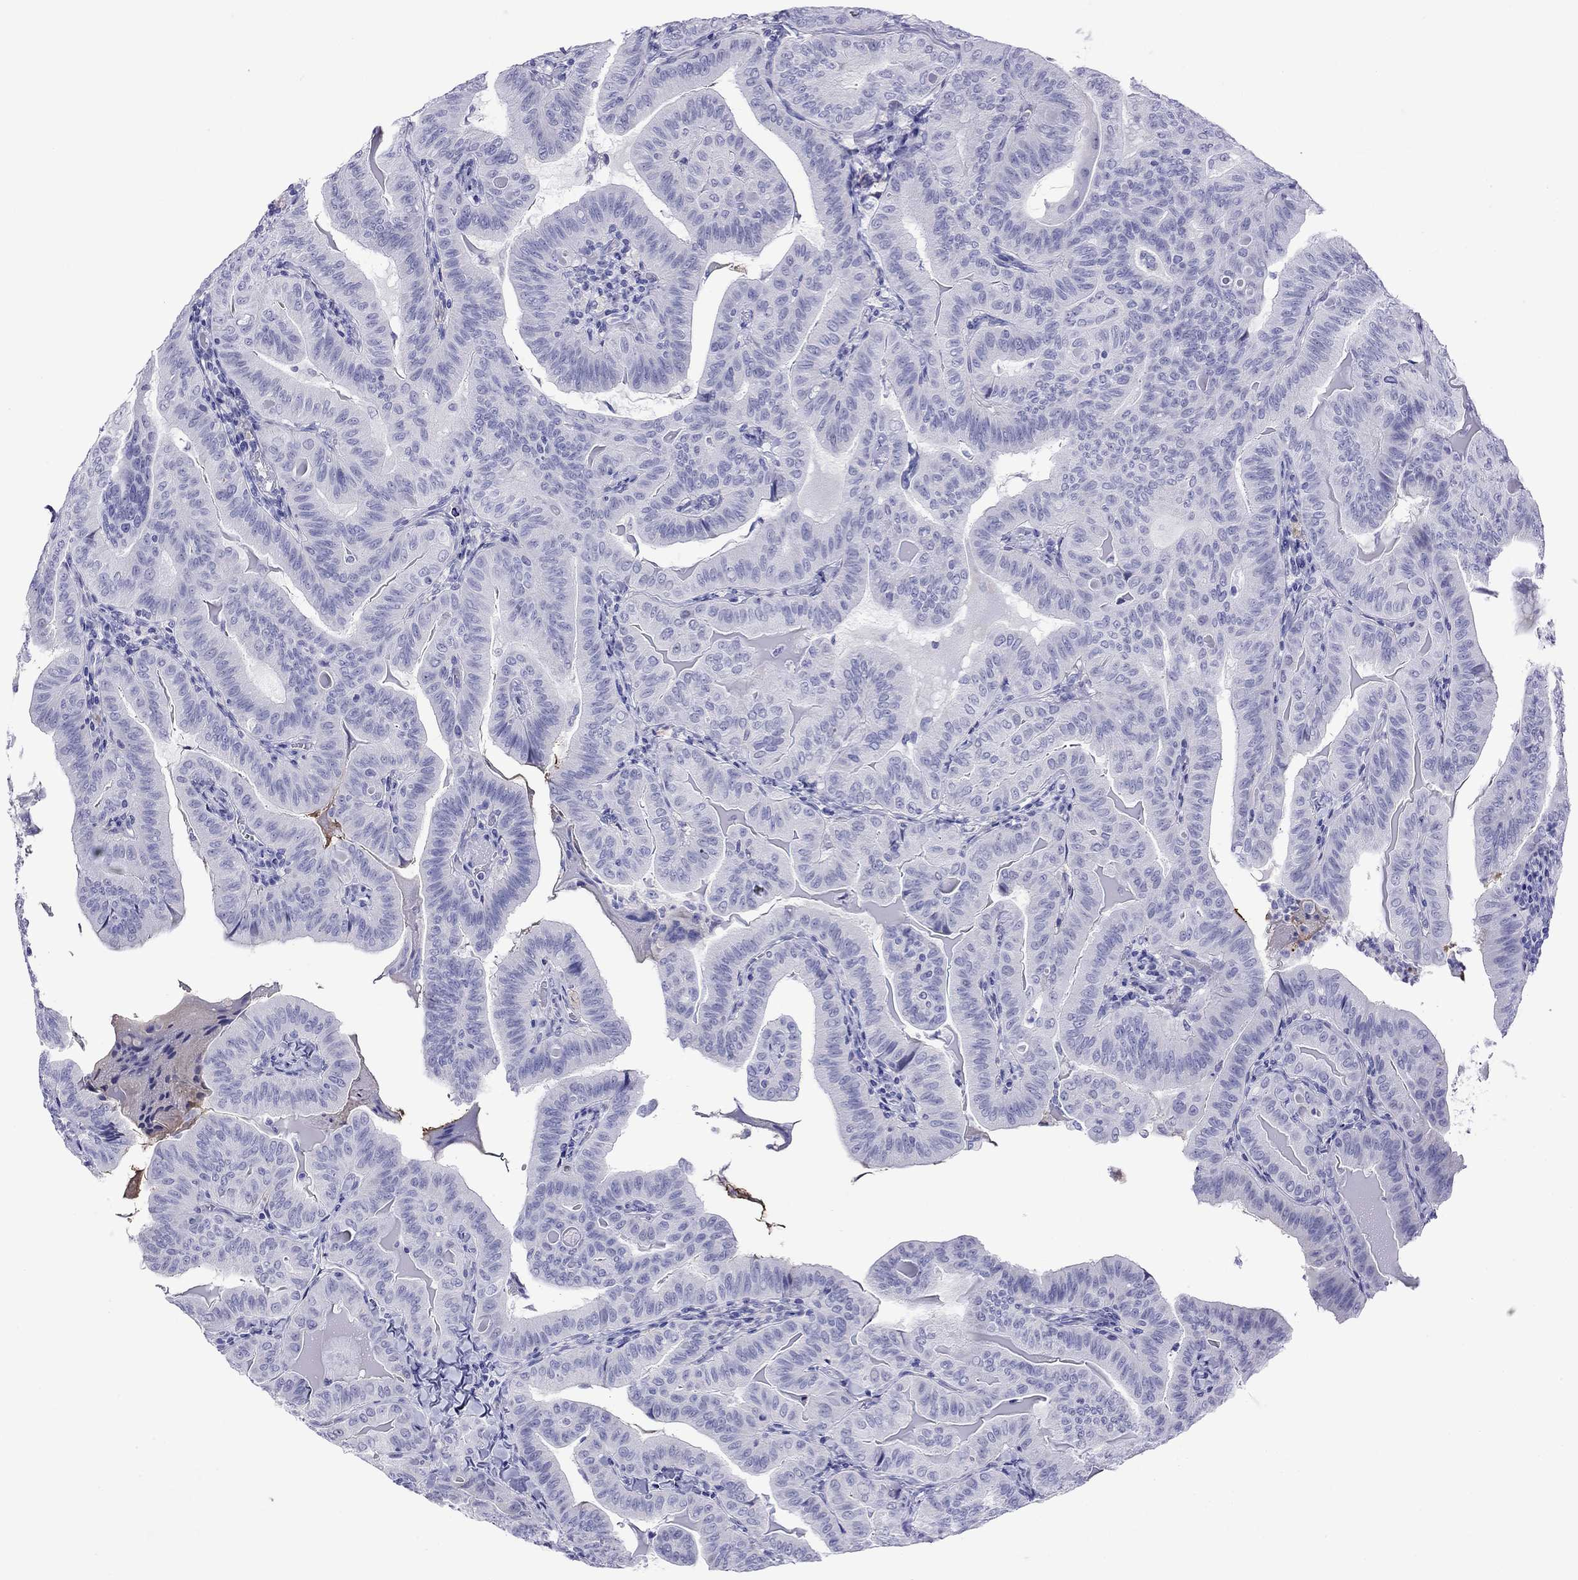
{"staining": {"intensity": "negative", "quantity": "none", "location": "none"}, "tissue": "thyroid cancer", "cell_type": "Tumor cells", "image_type": "cancer", "snomed": [{"axis": "morphology", "description": "Papillary adenocarcinoma, NOS"}, {"axis": "topography", "description": "Thyroid gland"}], "caption": "High magnification brightfield microscopy of thyroid cancer stained with DAB (3,3'-diaminobenzidine) (brown) and counterstained with hematoxylin (blue): tumor cells show no significant staining.", "gene": "SLC30A8", "patient": {"sex": "female", "age": 68}}